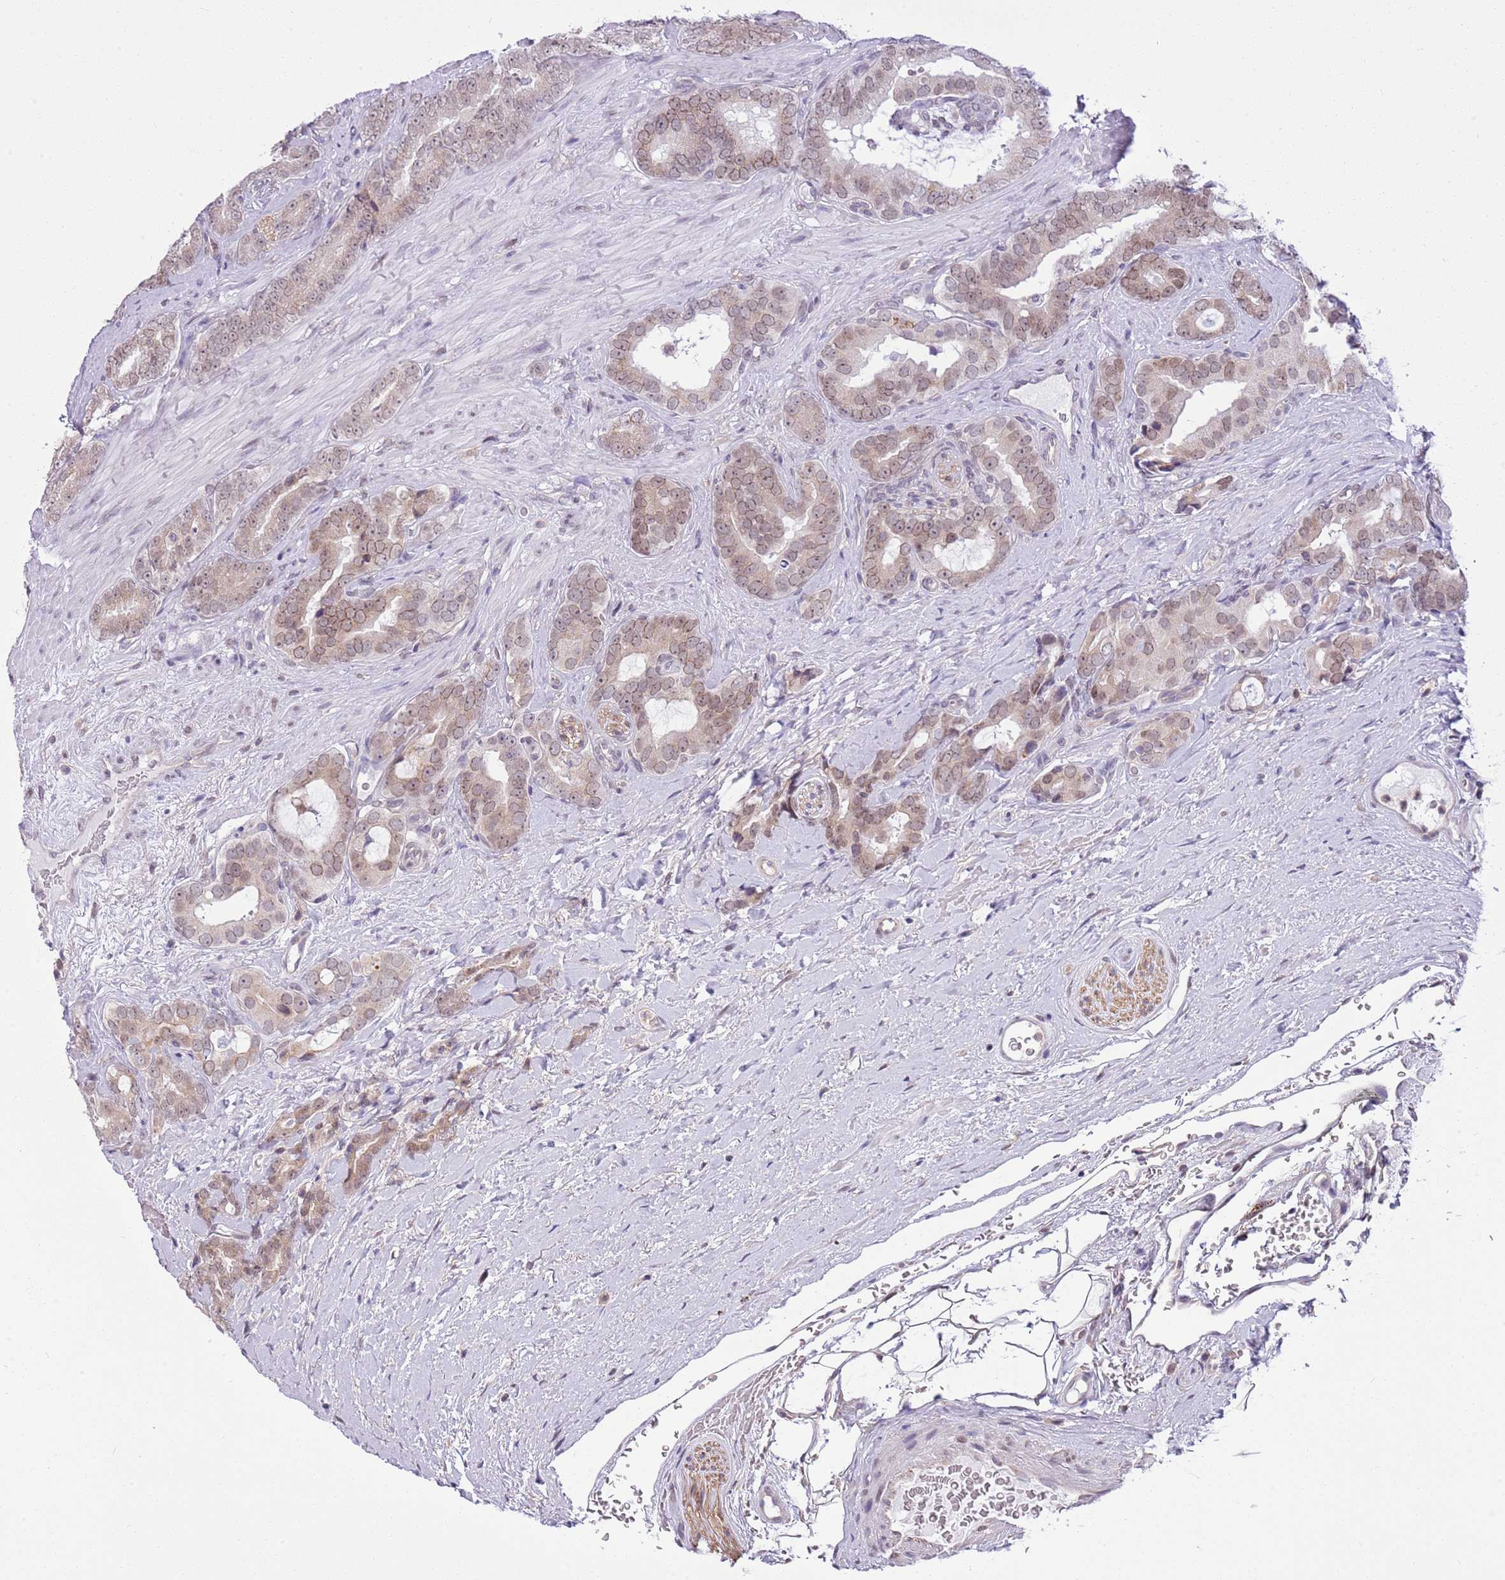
{"staining": {"intensity": "weak", "quantity": "25%-75%", "location": "nuclear"}, "tissue": "prostate cancer", "cell_type": "Tumor cells", "image_type": "cancer", "snomed": [{"axis": "morphology", "description": "Adenocarcinoma, High grade"}, {"axis": "topography", "description": "Prostate"}], "caption": "A low amount of weak nuclear staining is appreciated in about 25%-75% of tumor cells in prostate cancer tissue.", "gene": "DHX32", "patient": {"sex": "male", "age": 71}}